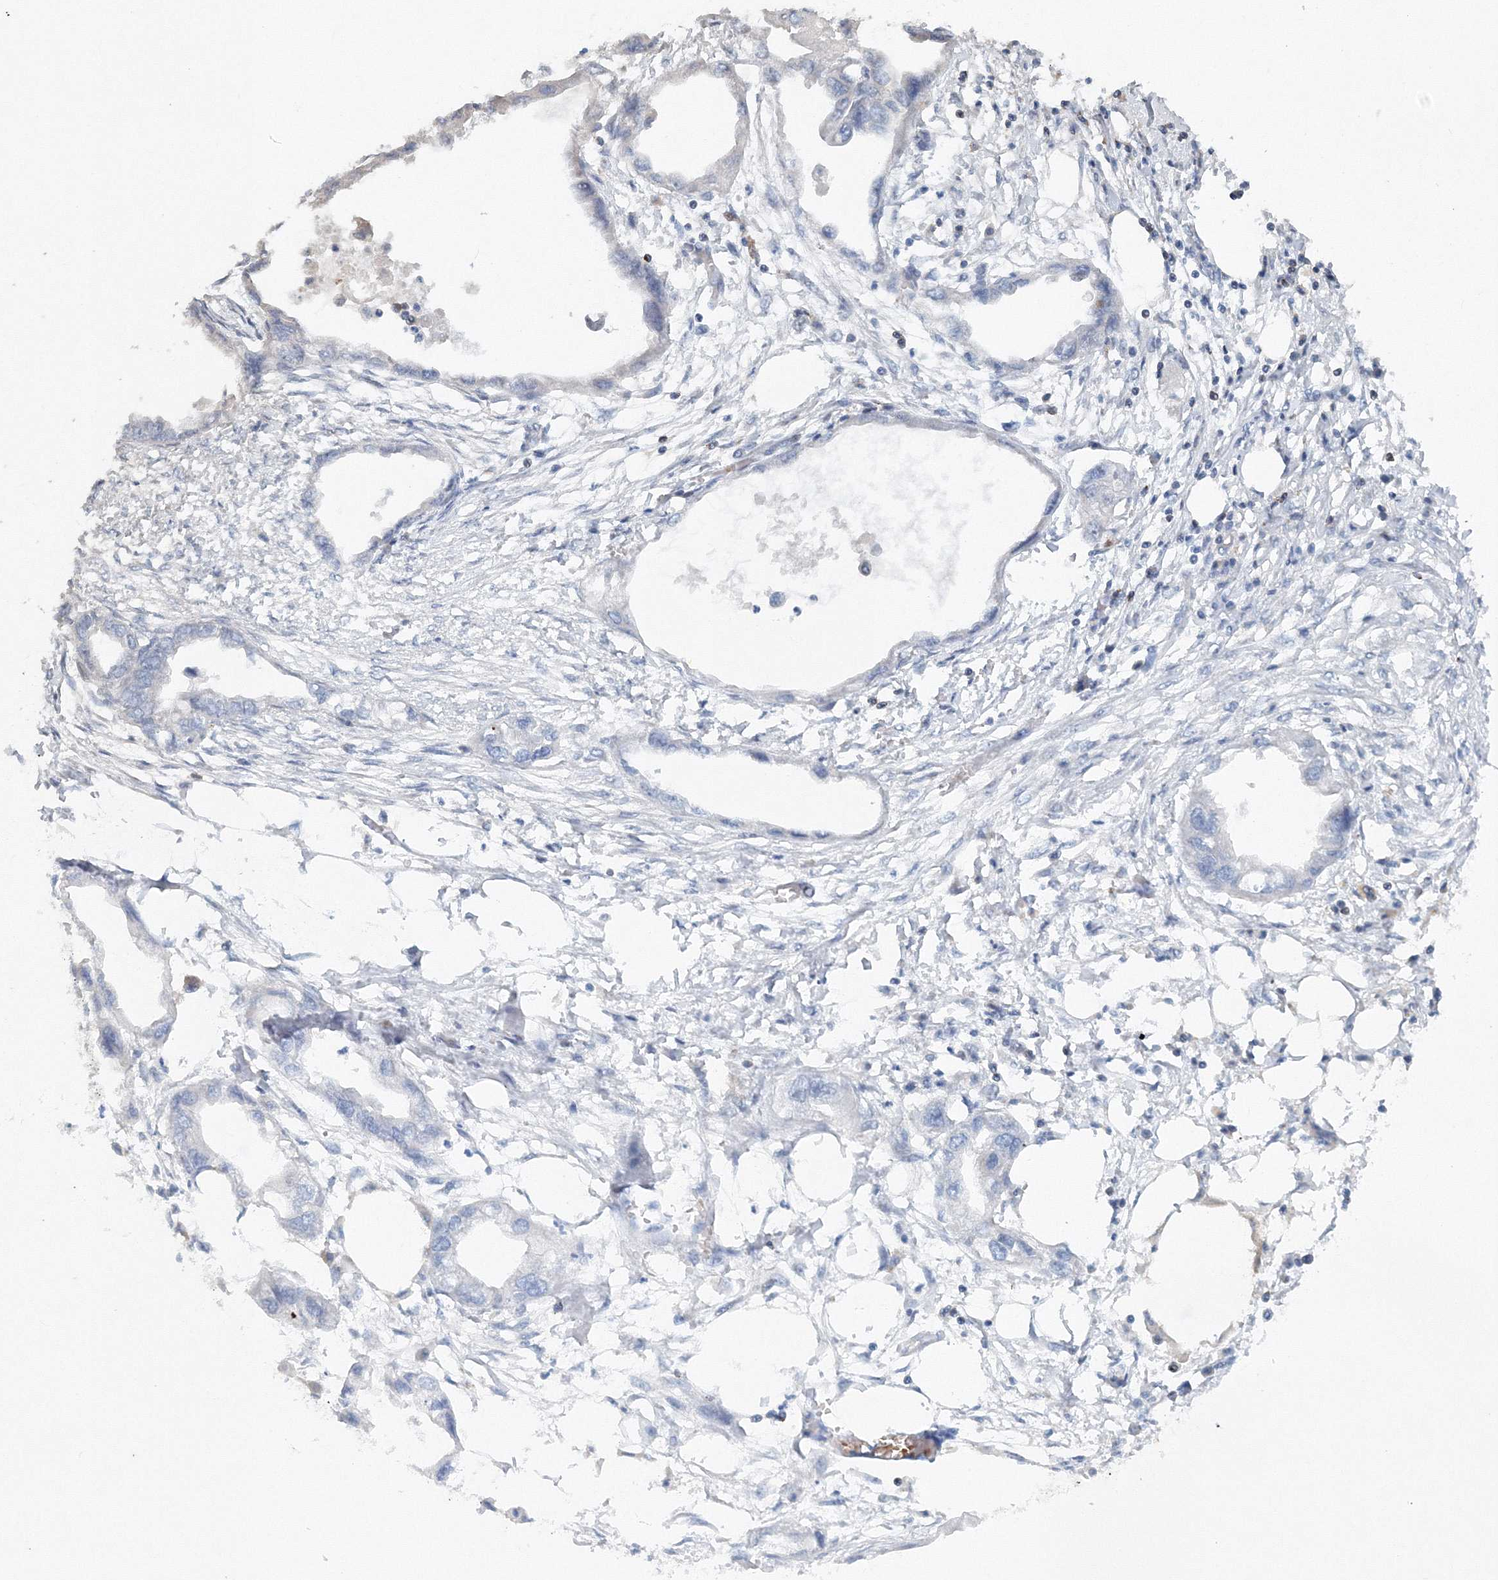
{"staining": {"intensity": "negative", "quantity": "none", "location": "none"}, "tissue": "endometrial cancer", "cell_type": "Tumor cells", "image_type": "cancer", "snomed": [{"axis": "morphology", "description": "Adenocarcinoma, NOS"}, {"axis": "morphology", "description": "Adenocarcinoma, metastatic, NOS"}, {"axis": "topography", "description": "Adipose tissue"}, {"axis": "topography", "description": "Endometrium"}], "caption": "Endometrial metastatic adenocarcinoma was stained to show a protein in brown. There is no significant staining in tumor cells.", "gene": "SH3BP5", "patient": {"sex": "female", "age": 67}}